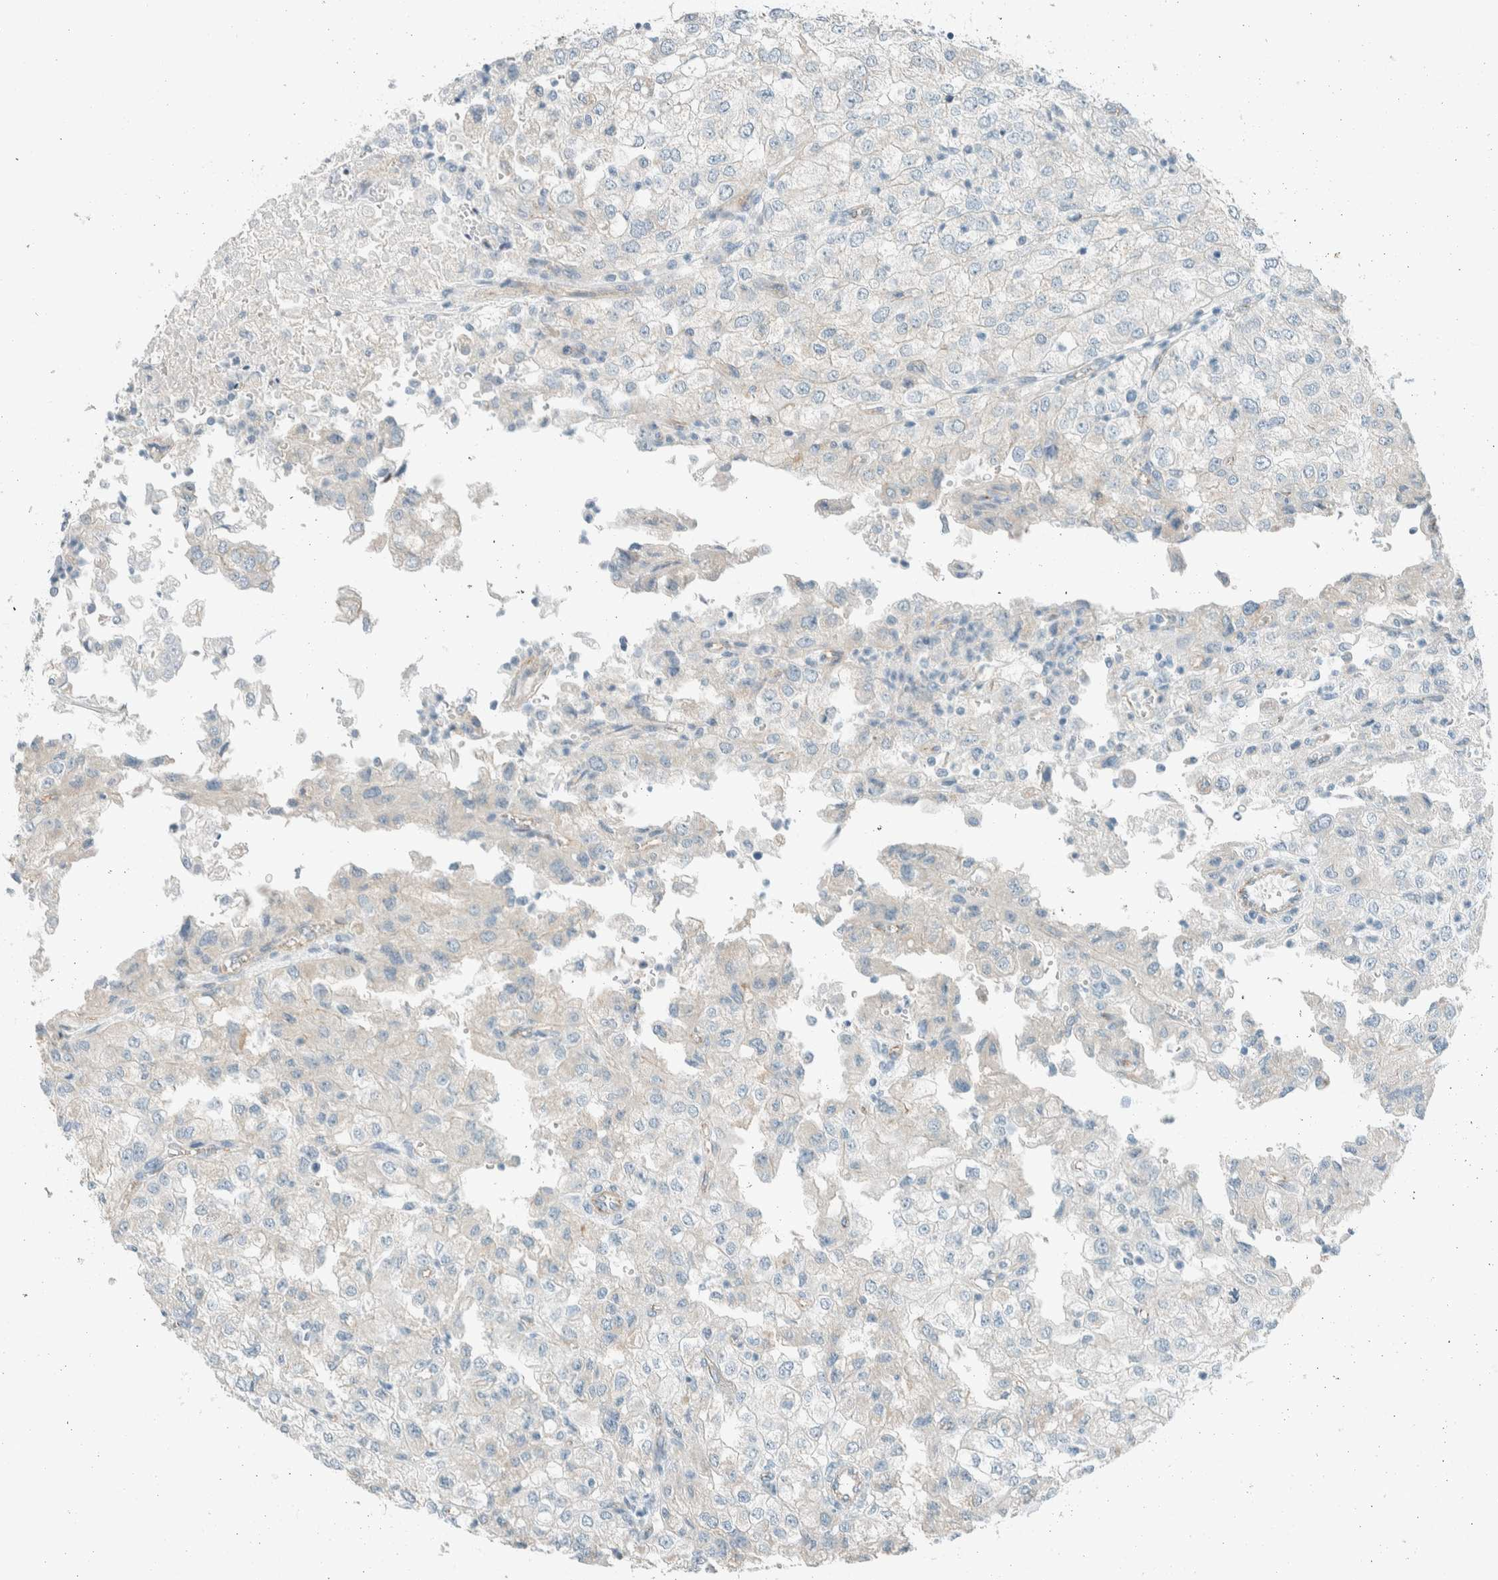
{"staining": {"intensity": "negative", "quantity": "none", "location": "none"}, "tissue": "renal cancer", "cell_type": "Tumor cells", "image_type": "cancer", "snomed": [{"axis": "morphology", "description": "Adenocarcinoma, NOS"}, {"axis": "topography", "description": "Kidney"}], "caption": "High magnification brightfield microscopy of renal cancer (adenocarcinoma) stained with DAB (3,3'-diaminobenzidine) (brown) and counterstained with hematoxylin (blue): tumor cells show no significant staining.", "gene": "SLFN12", "patient": {"sex": "female", "age": 54}}